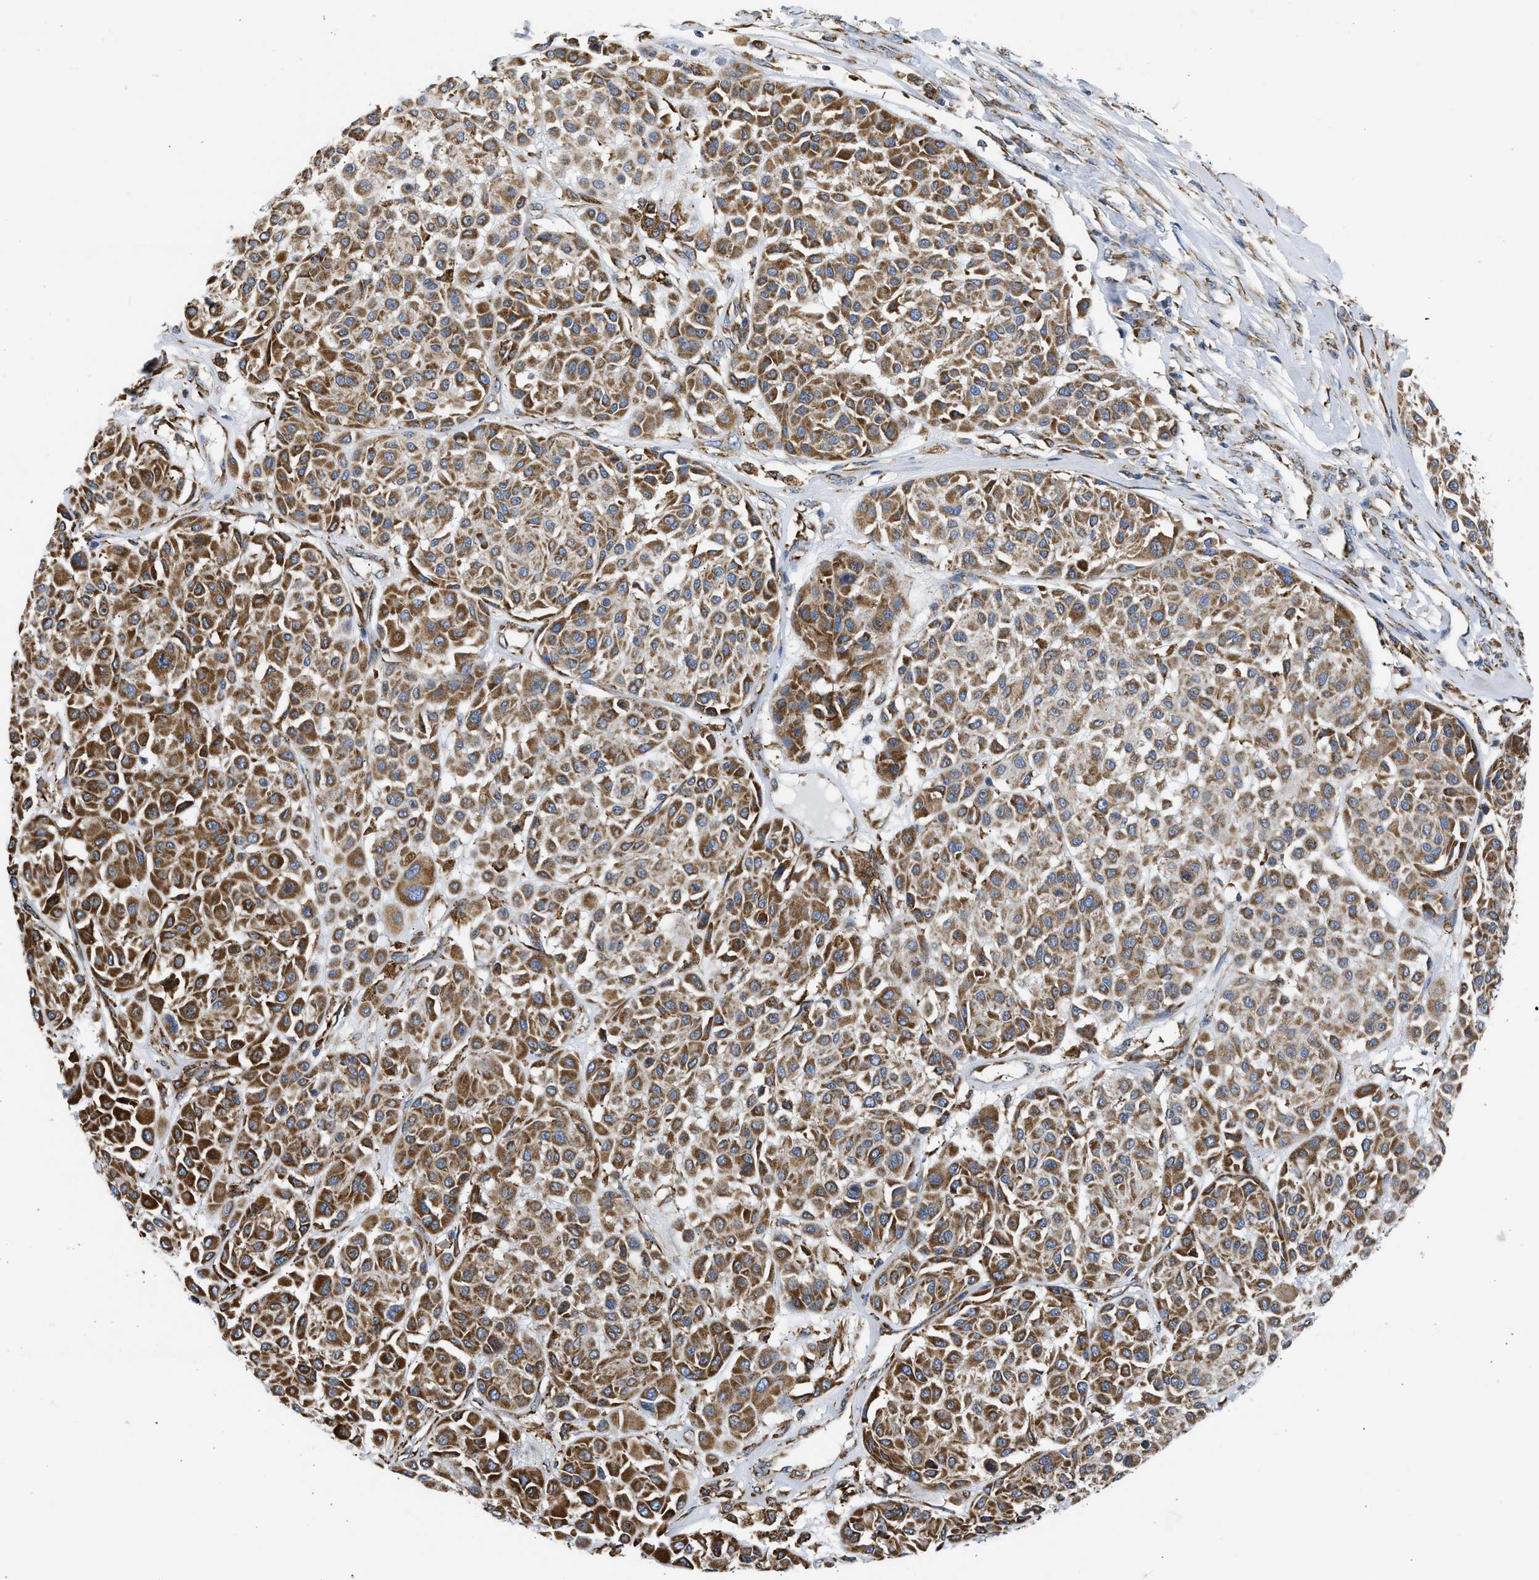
{"staining": {"intensity": "moderate", "quantity": ">75%", "location": "cytoplasmic/membranous"}, "tissue": "melanoma", "cell_type": "Tumor cells", "image_type": "cancer", "snomed": [{"axis": "morphology", "description": "Malignant melanoma, Metastatic site"}, {"axis": "topography", "description": "Soft tissue"}], "caption": "DAB (3,3'-diaminobenzidine) immunohistochemical staining of malignant melanoma (metastatic site) shows moderate cytoplasmic/membranous protein staining in approximately >75% of tumor cells. (DAB (3,3'-diaminobenzidine) IHC, brown staining for protein, blue staining for nuclei).", "gene": "CYCS", "patient": {"sex": "male", "age": 41}}